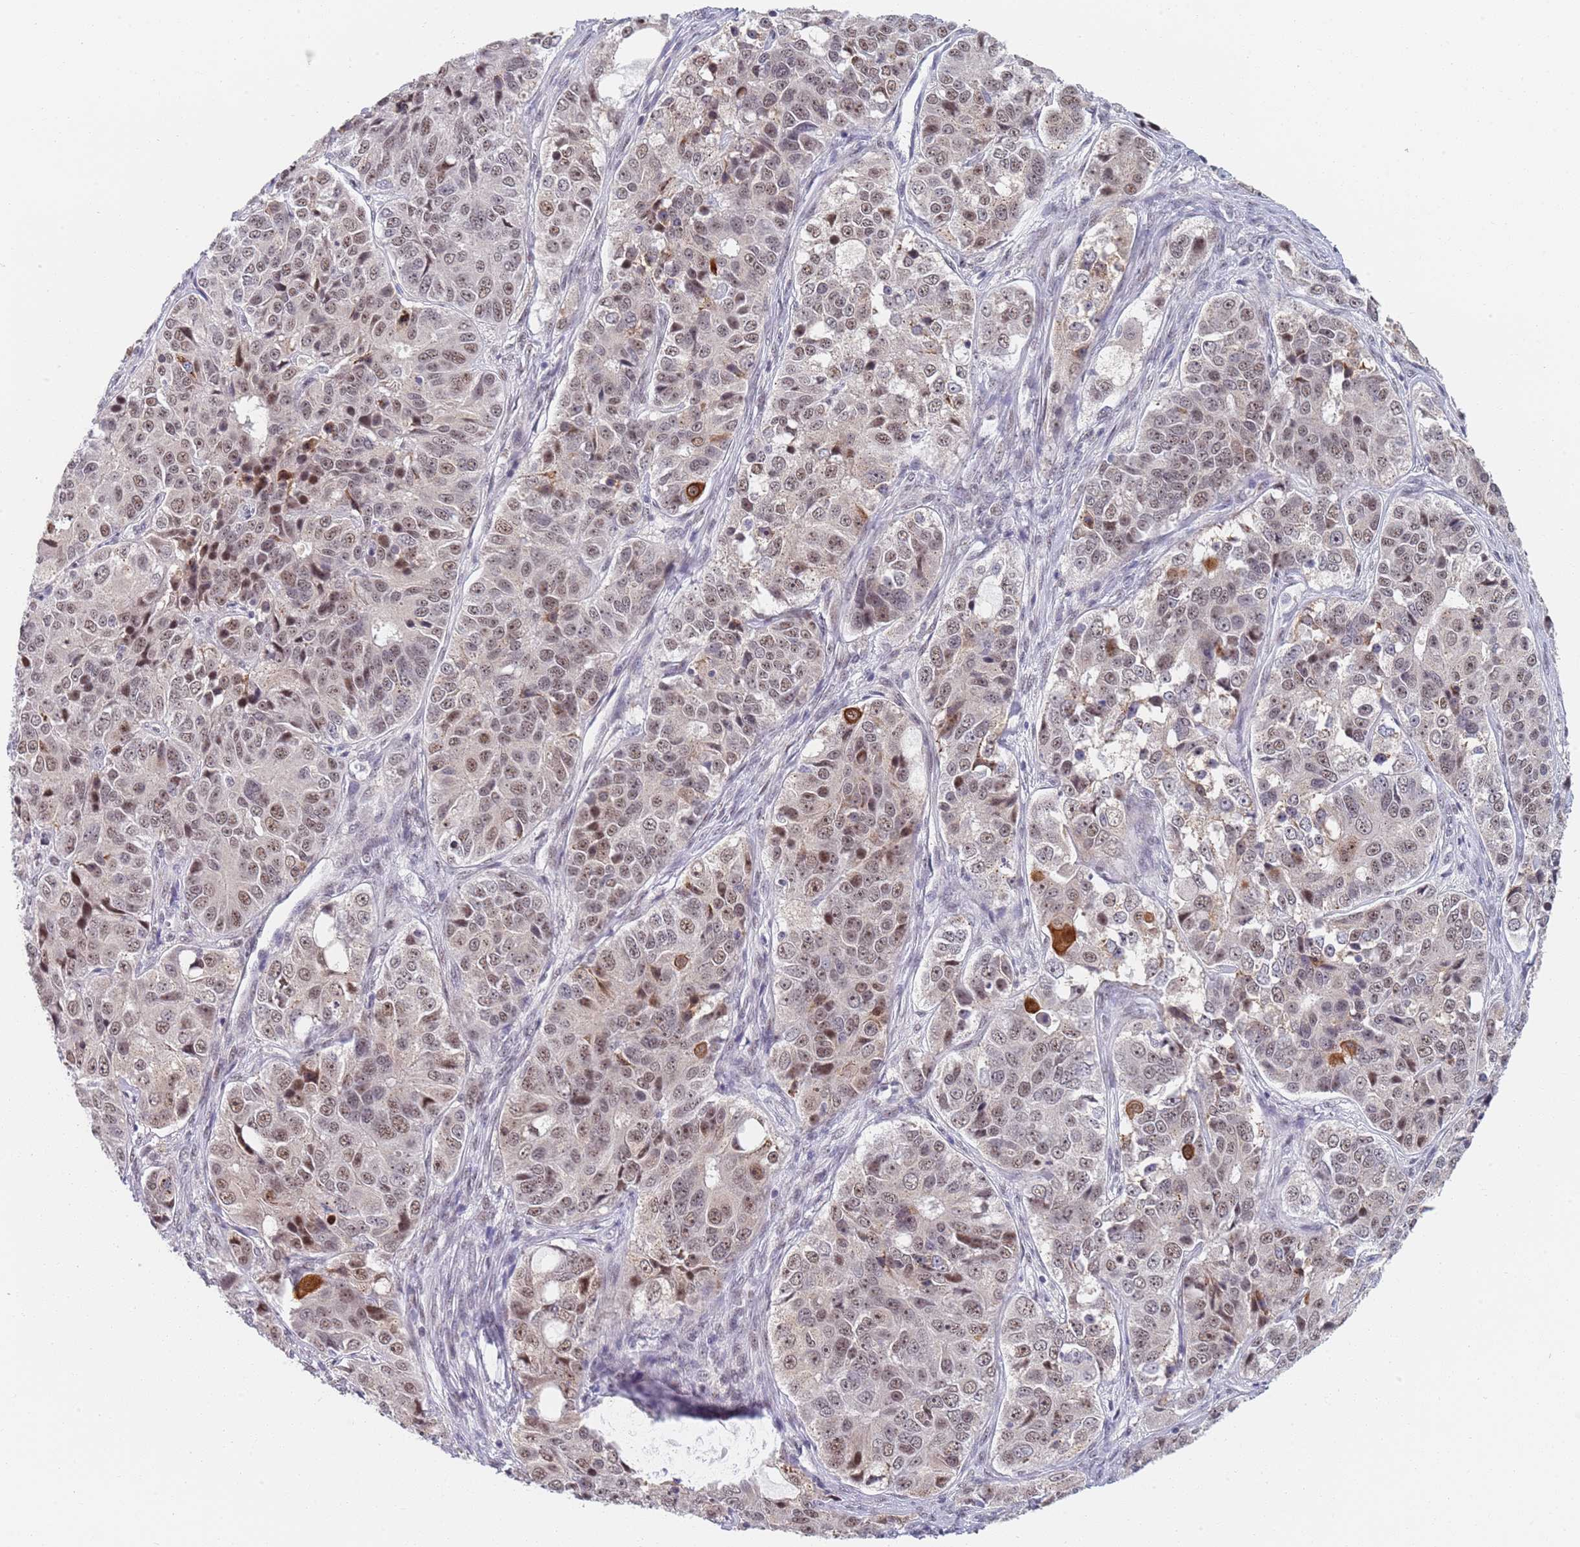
{"staining": {"intensity": "weak", "quantity": "25%-75%", "location": "nuclear"}, "tissue": "ovarian cancer", "cell_type": "Tumor cells", "image_type": "cancer", "snomed": [{"axis": "morphology", "description": "Carcinoma, endometroid"}, {"axis": "topography", "description": "Ovary"}], "caption": "A low amount of weak nuclear staining is present in about 25%-75% of tumor cells in ovarian cancer tissue. (DAB (3,3'-diaminobenzidine) IHC, brown staining for protein, blue staining for nuclei).", "gene": "PLCL2", "patient": {"sex": "female", "age": 51}}